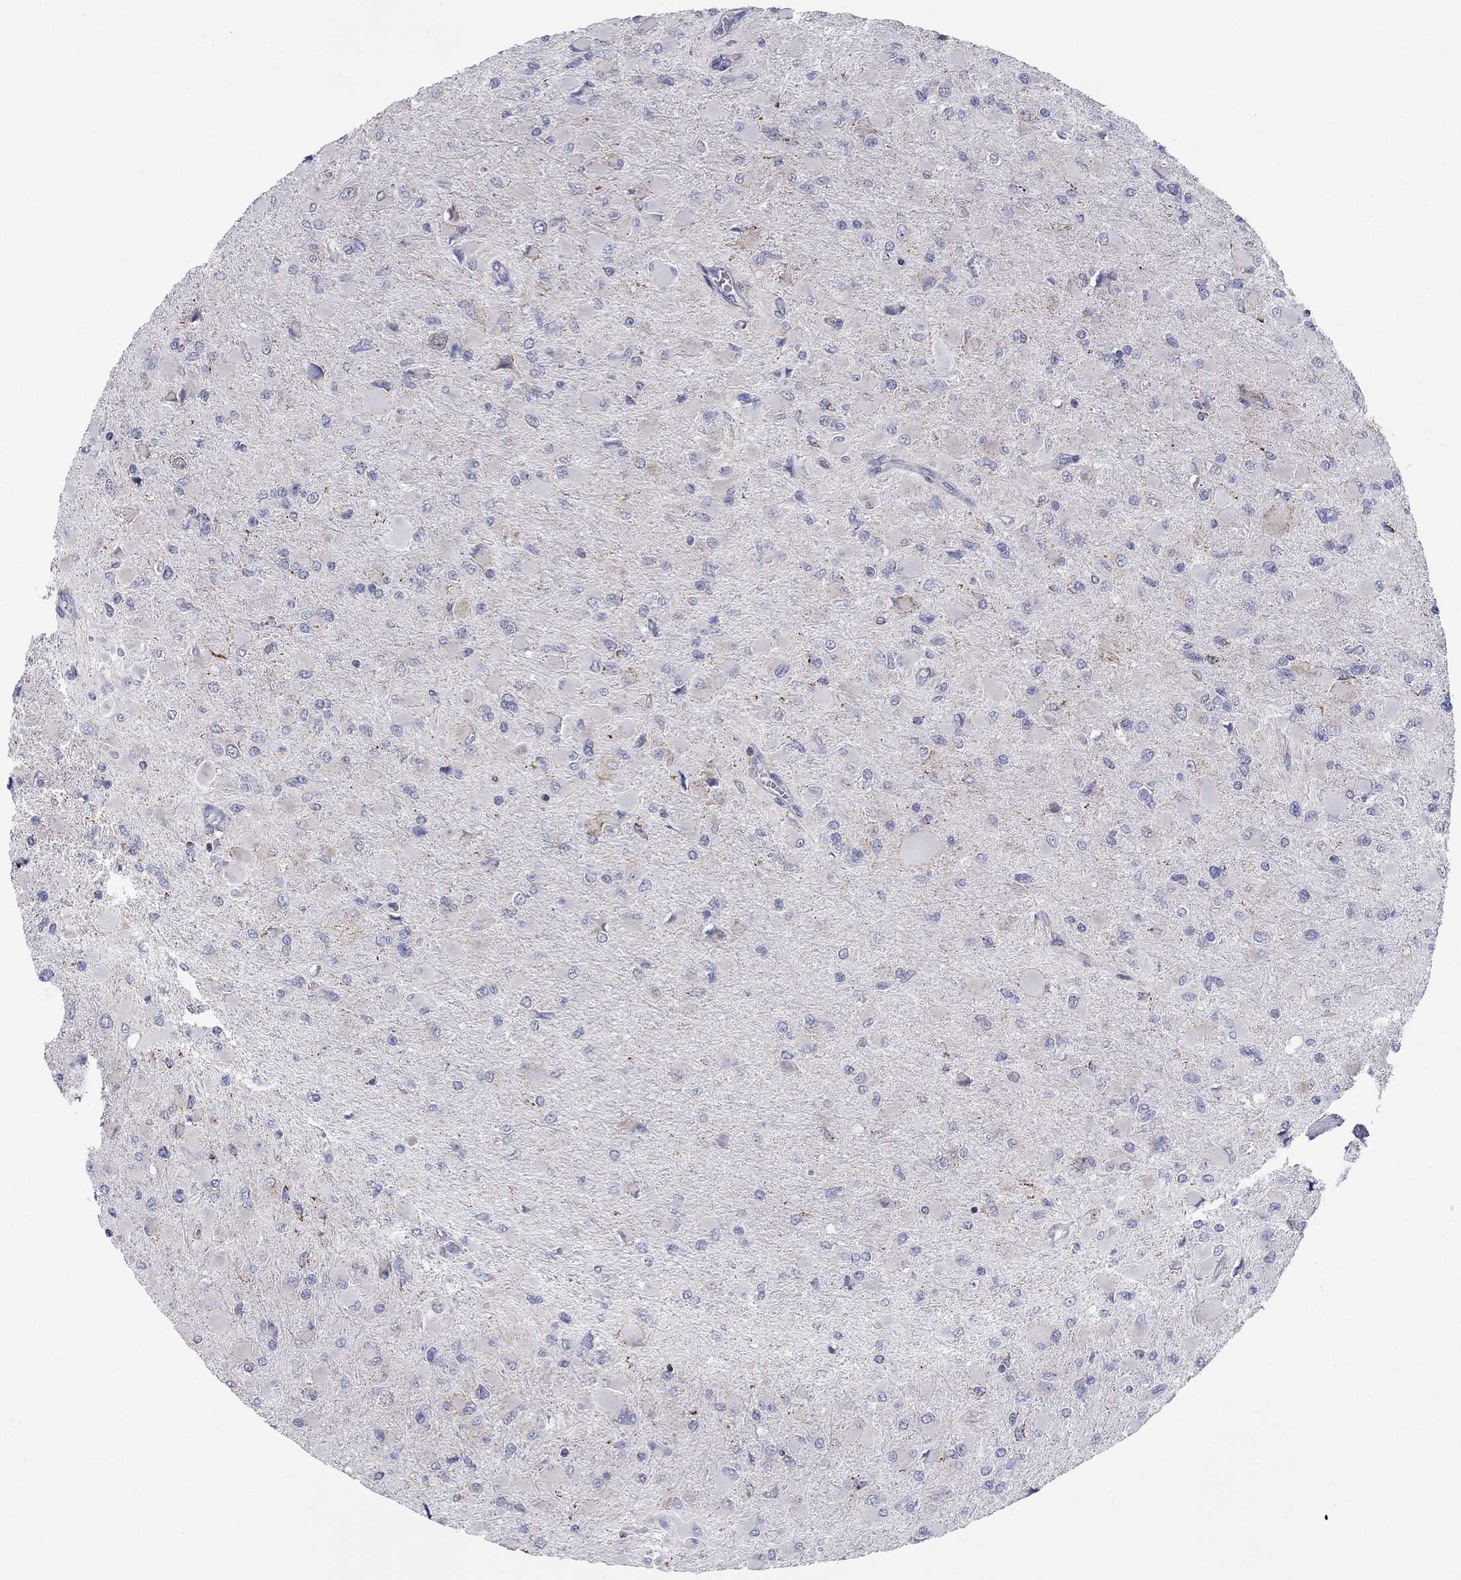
{"staining": {"intensity": "negative", "quantity": "none", "location": "none"}, "tissue": "glioma", "cell_type": "Tumor cells", "image_type": "cancer", "snomed": [{"axis": "morphology", "description": "Glioma, malignant, High grade"}, {"axis": "topography", "description": "Cerebral cortex"}], "caption": "Photomicrograph shows no protein expression in tumor cells of glioma tissue.", "gene": "KISS1R", "patient": {"sex": "female", "age": 36}}